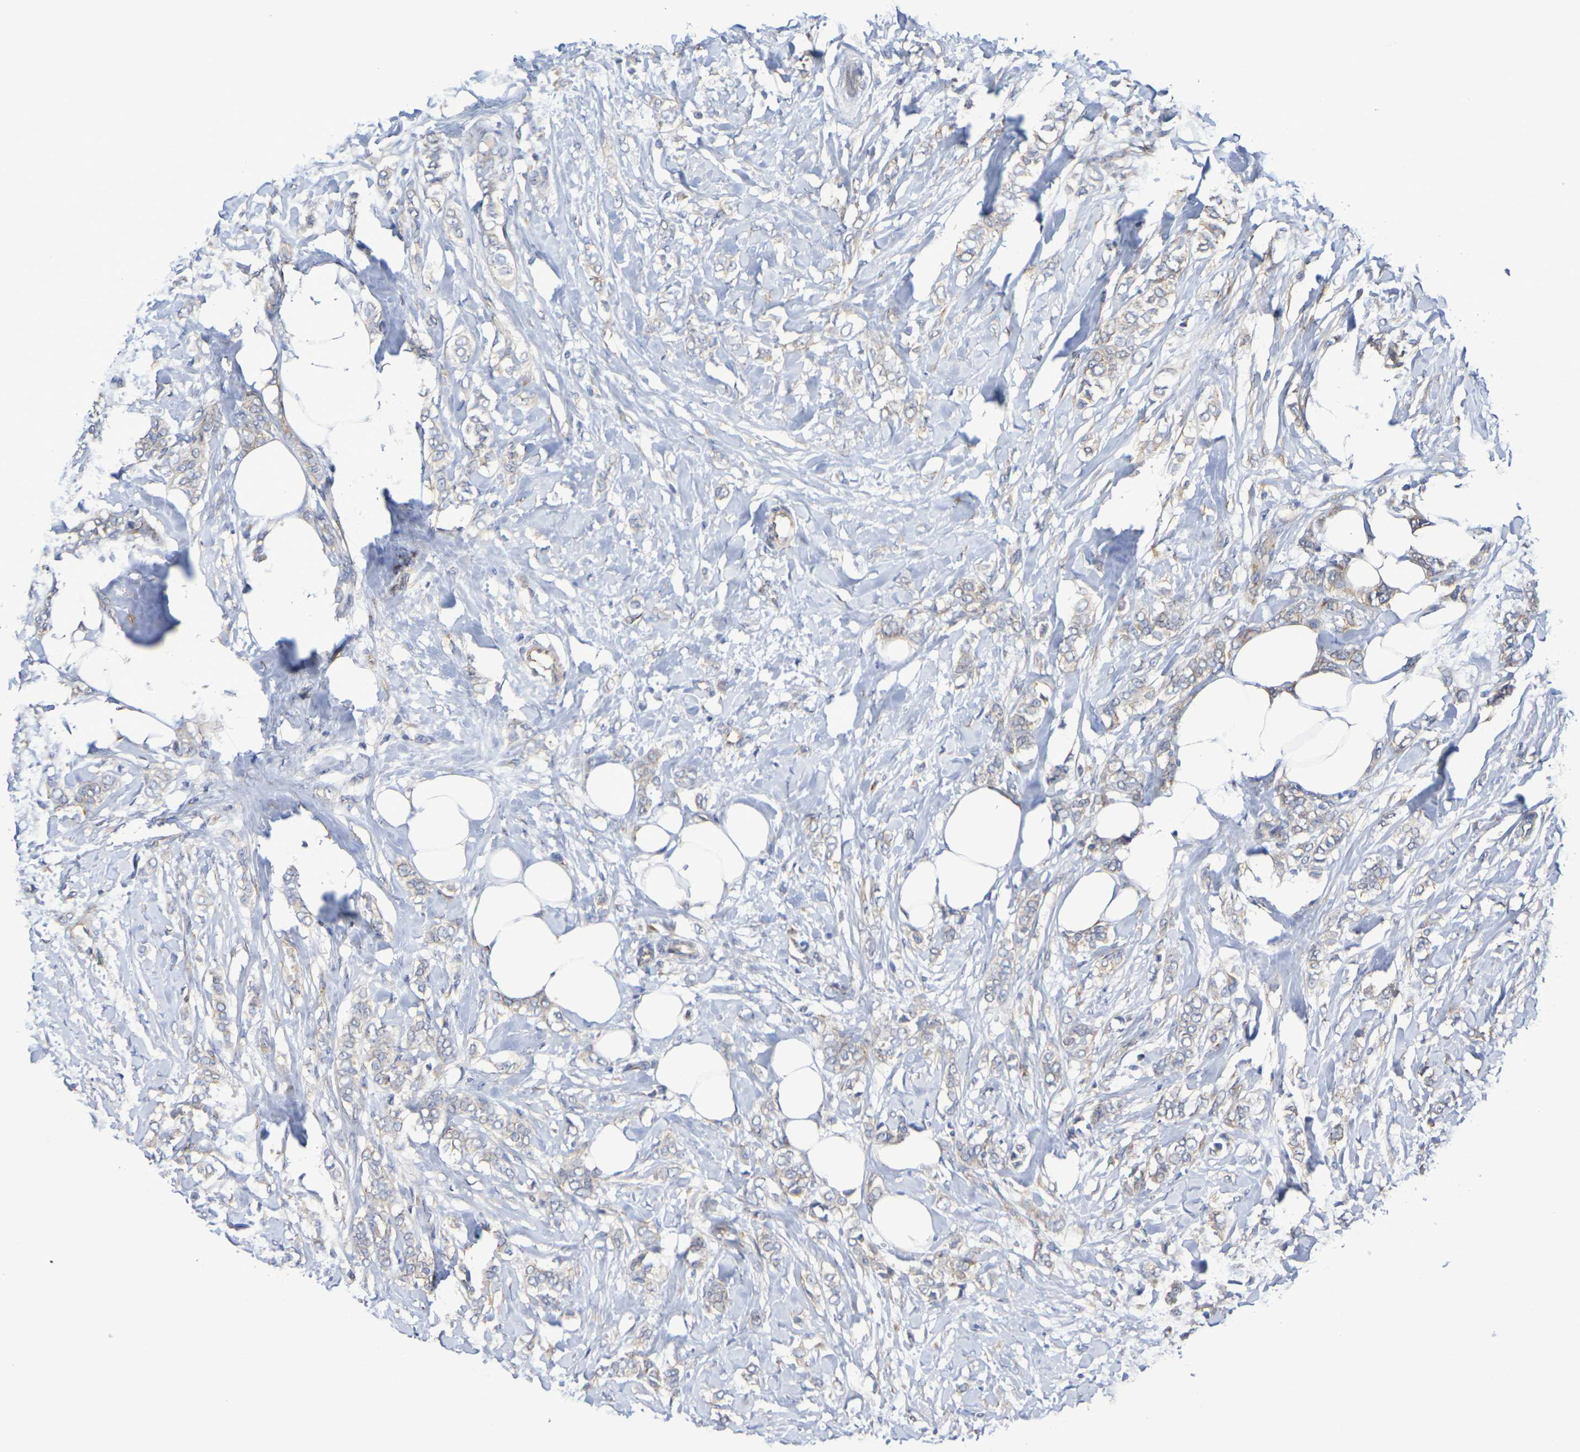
{"staining": {"intensity": "negative", "quantity": "none", "location": "none"}, "tissue": "breast cancer", "cell_type": "Tumor cells", "image_type": "cancer", "snomed": [{"axis": "morphology", "description": "Lobular carcinoma, in situ"}, {"axis": "morphology", "description": "Lobular carcinoma"}, {"axis": "topography", "description": "Breast"}], "caption": "An immunohistochemistry micrograph of breast cancer is shown. There is no staining in tumor cells of breast cancer.", "gene": "DCP2", "patient": {"sex": "female", "age": 41}}